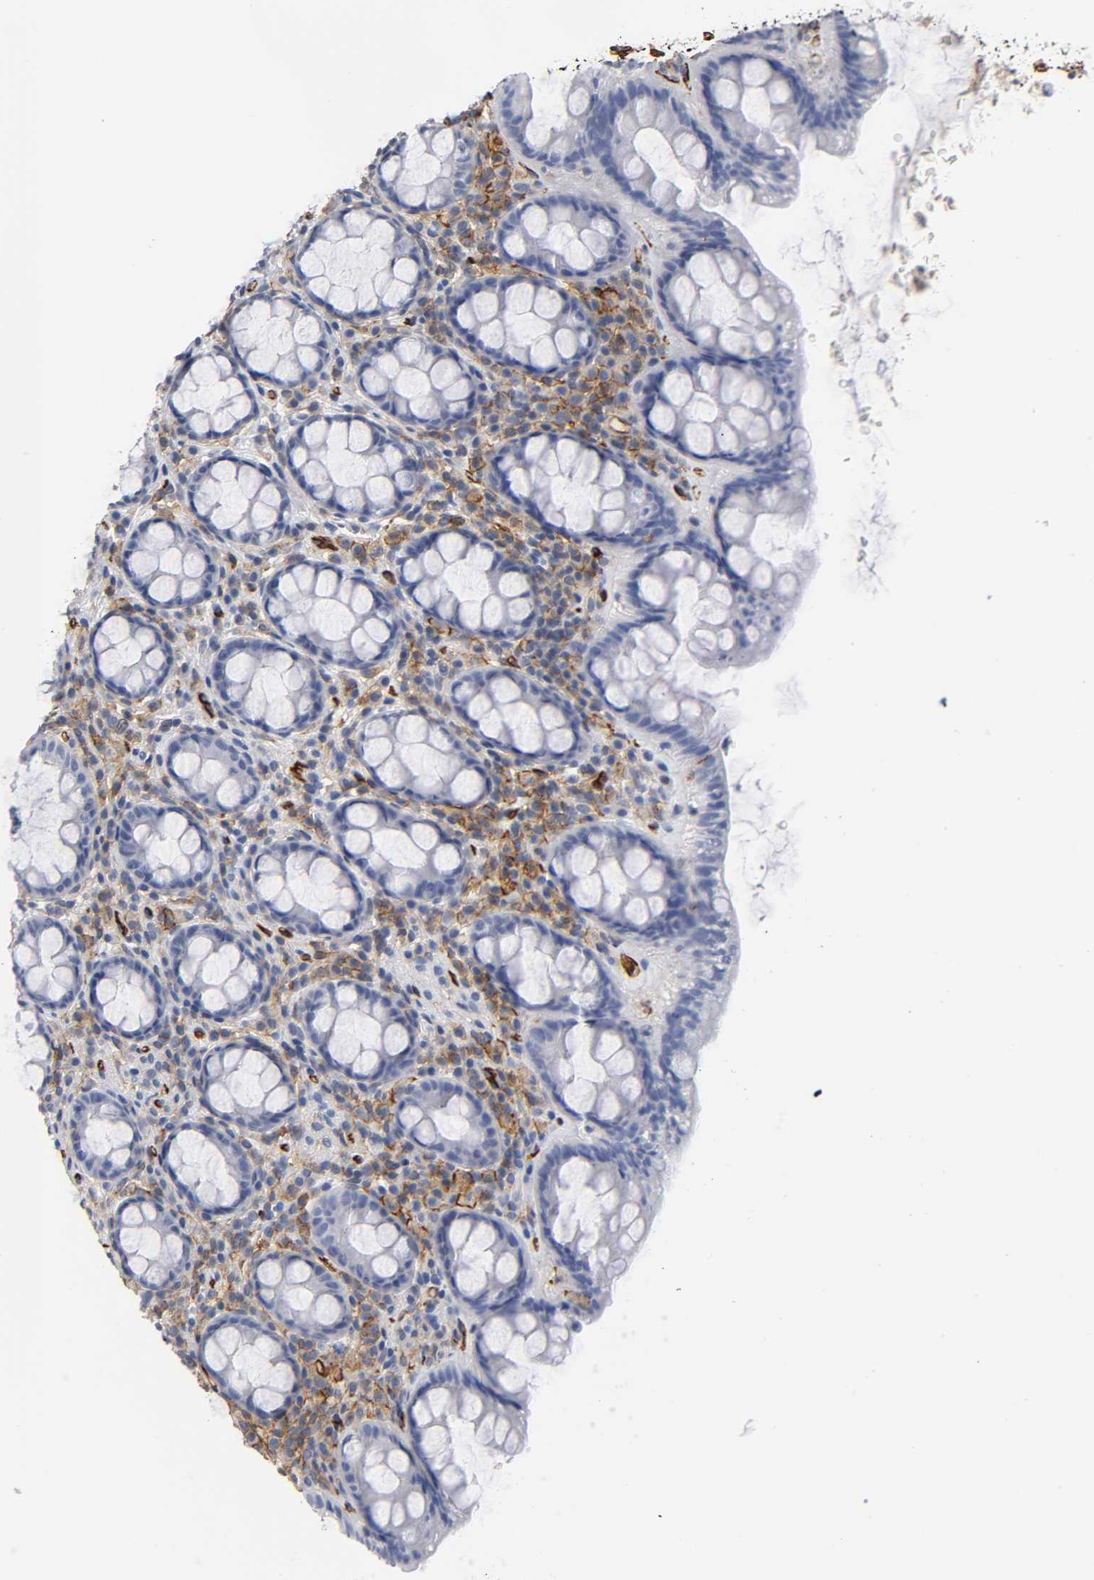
{"staining": {"intensity": "negative", "quantity": "none", "location": "none"}, "tissue": "rectum", "cell_type": "Glandular cells", "image_type": "normal", "snomed": [{"axis": "morphology", "description": "Normal tissue, NOS"}, {"axis": "topography", "description": "Rectum"}], "caption": "This is an IHC photomicrograph of unremarkable human rectum. There is no staining in glandular cells.", "gene": "ICAM1", "patient": {"sex": "male", "age": 92}}